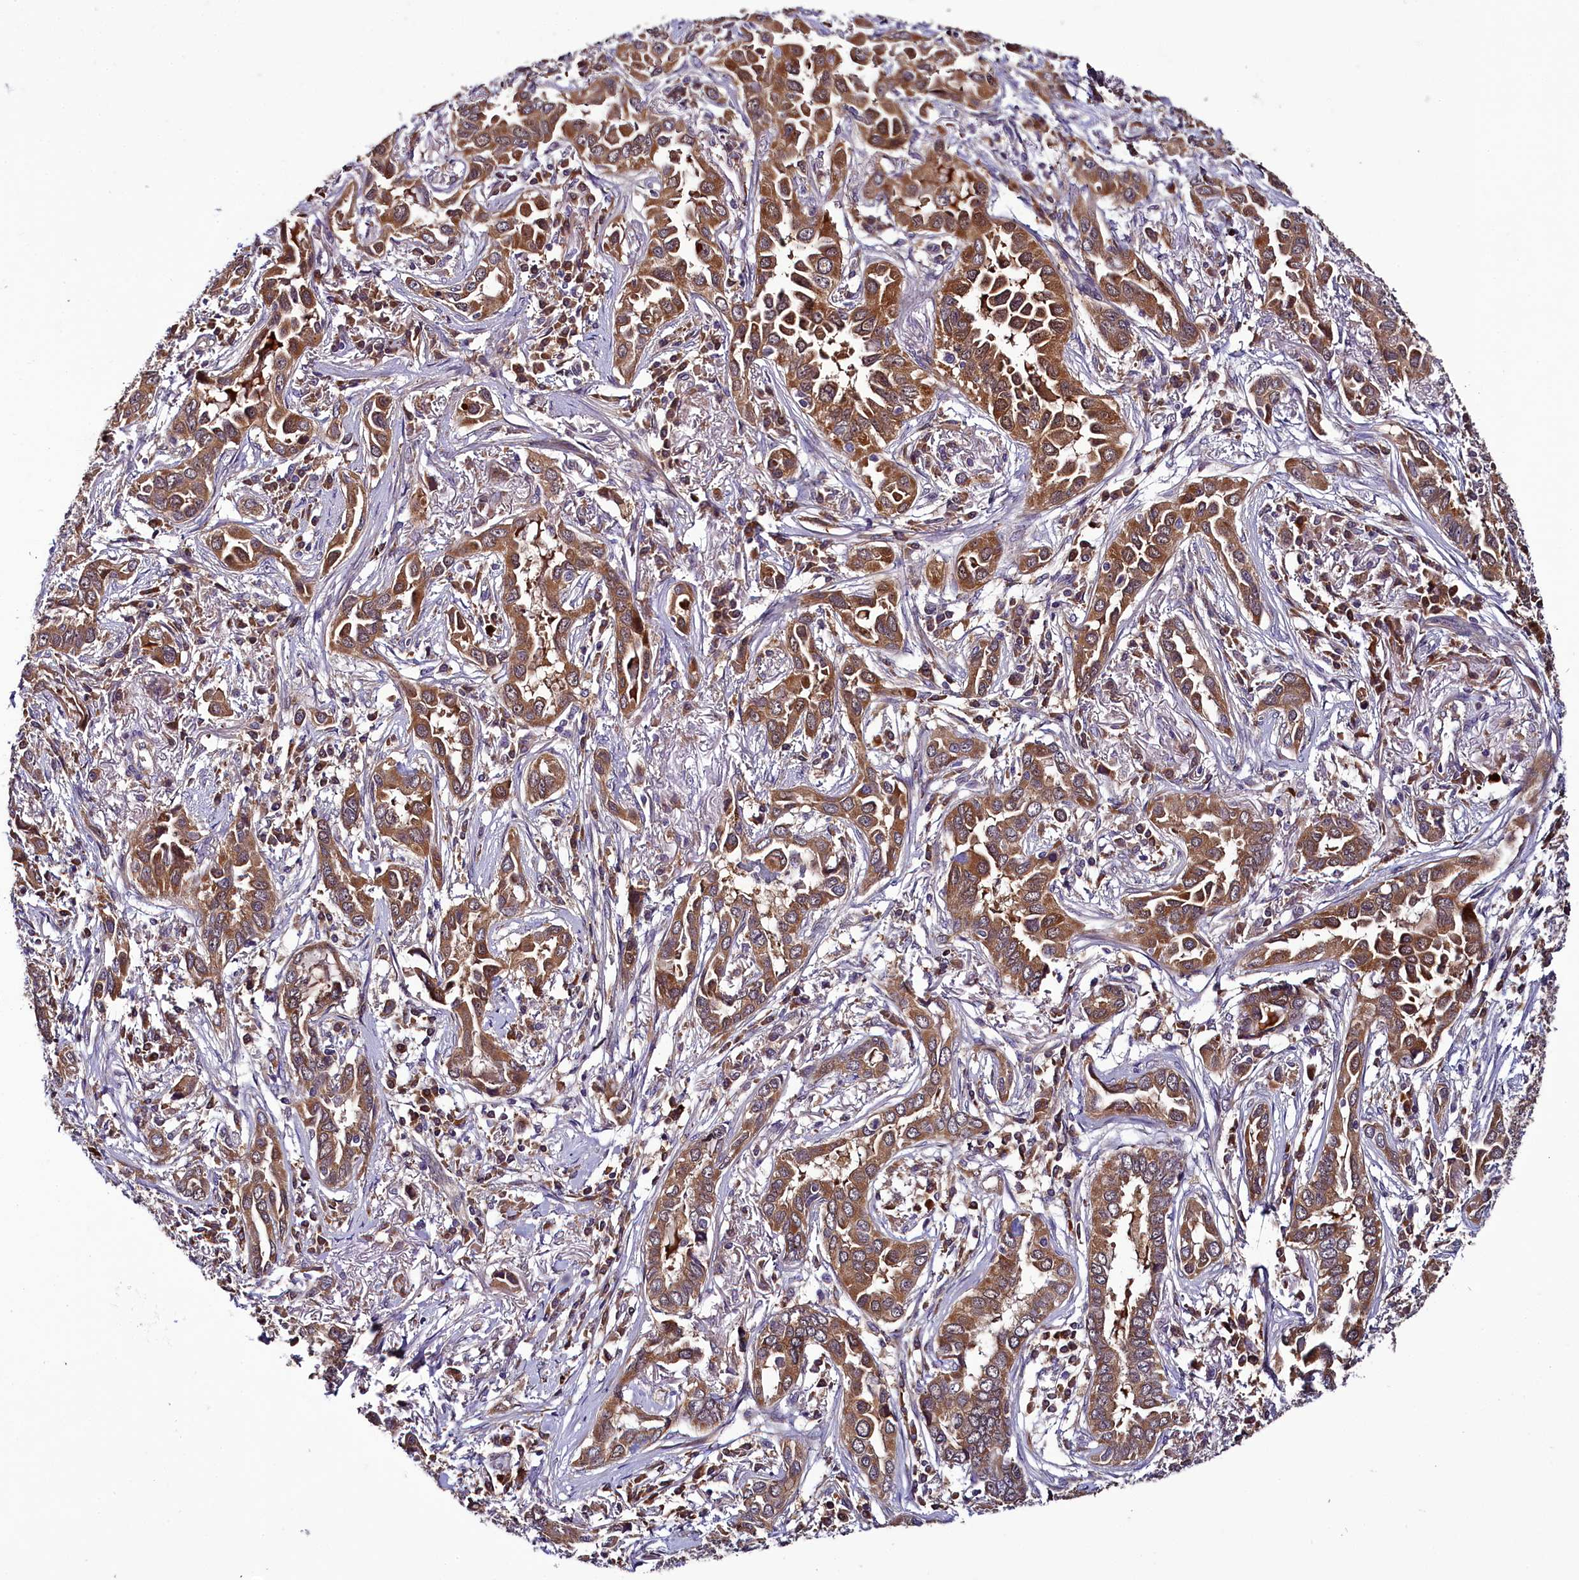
{"staining": {"intensity": "moderate", "quantity": ">75%", "location": "cytoplasmic/membranous,nuclear"}, "tissue": "lung cancer", "cell_type": "Tumor cells", "image_type": "cancer", "snomed": [{"axis": "morphology", "description": "Adenocarcinoma, NOS"}, {"axis": "topography", "description": "Lung"}], "caption": "A micrograph of human lung adenocarcinoma stained for a protein reveals moderate cytoplasmic/membranous and nuclear brown staining in tumor cells. (IHC, brightfield microscopy, high magnification).", "gene": "RPUSD2", "patient": {"sex": "female", "age": 76}}